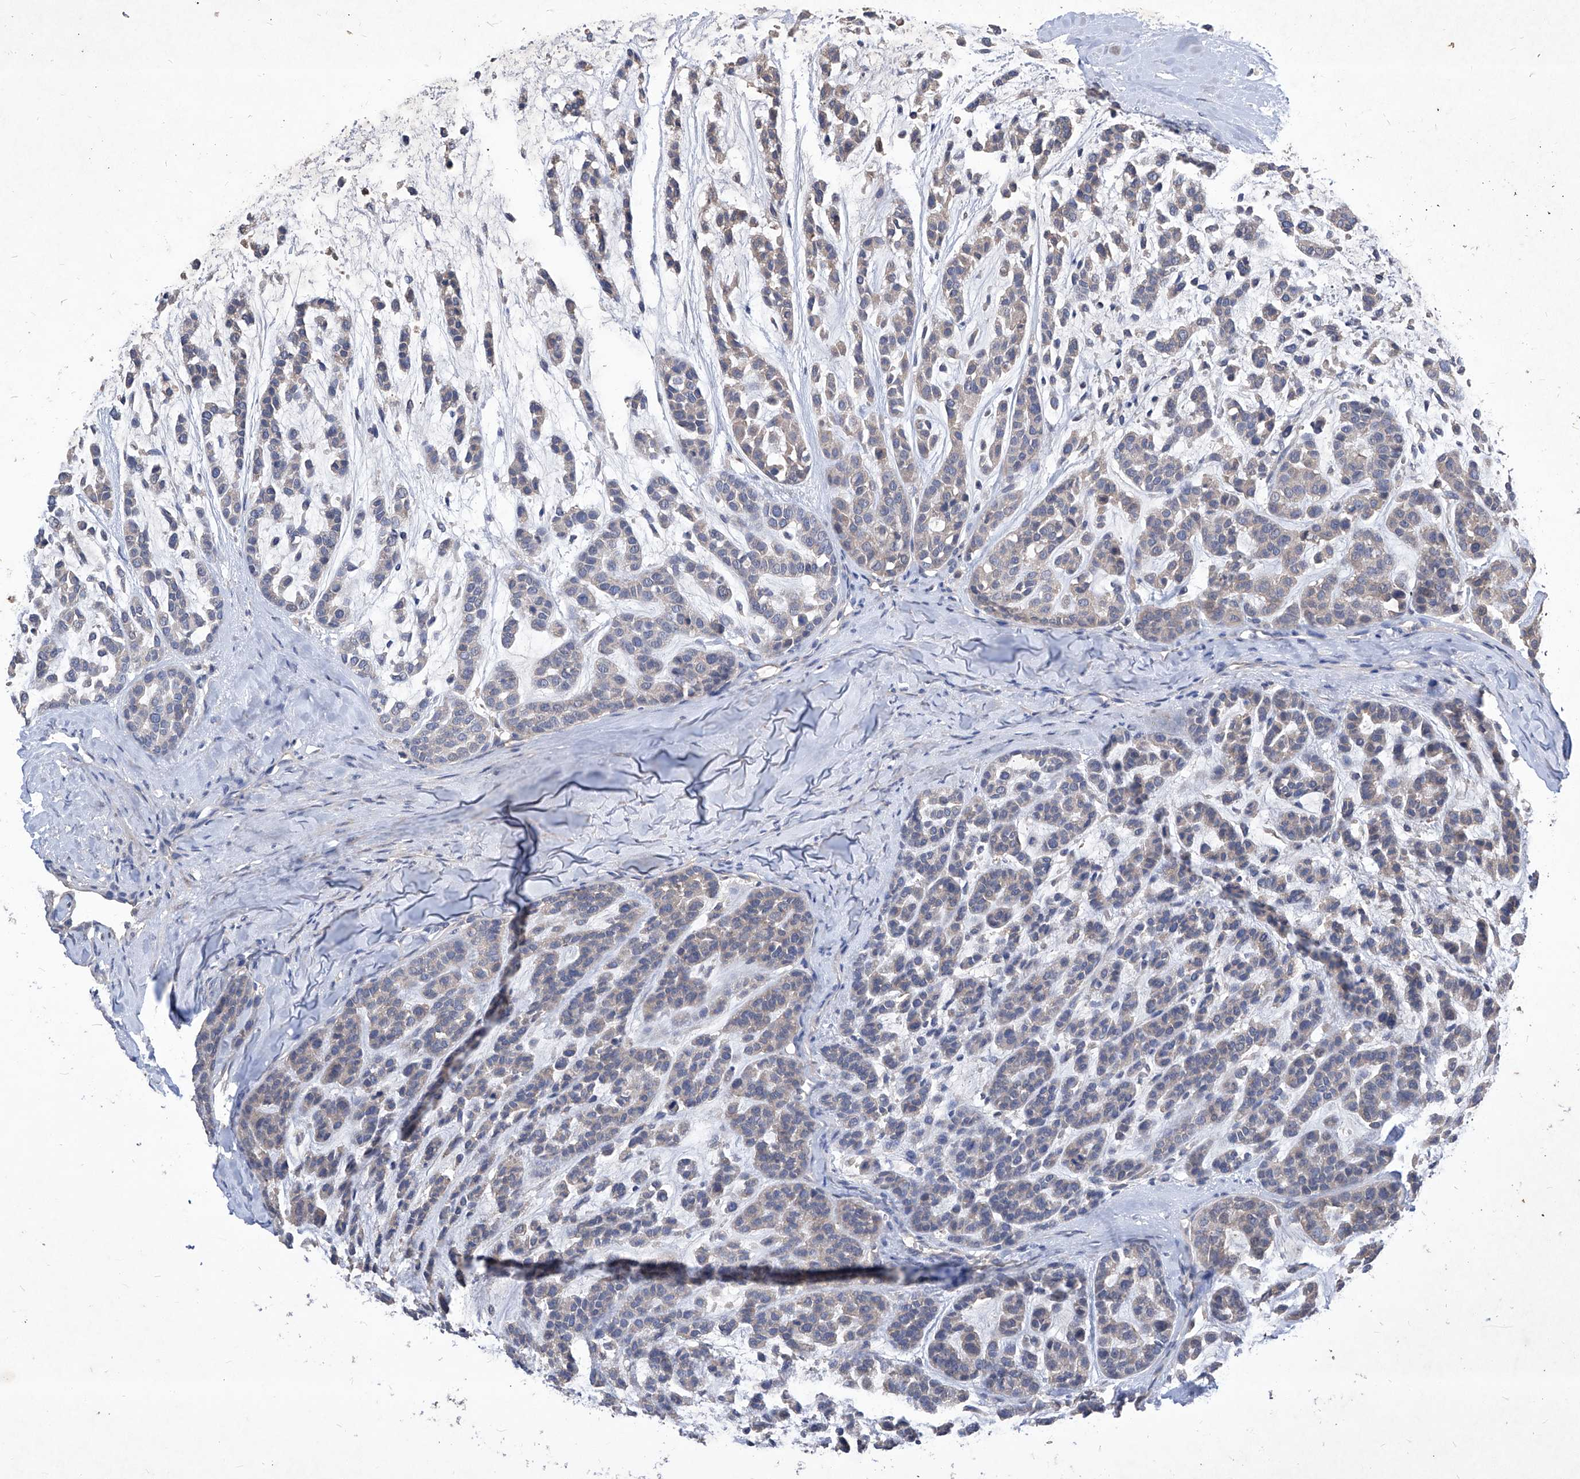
{"staining": {"intensity": "weak", "quantity": "<25%", "location": "cytoplasmic/membranous"}, "tissue": "head and neck cancer", "cell_type": "Tumor cells", "image_type": "cancer", "snomed": [{"axis": "morphology", "description": "Adenocarcinoma, NOS"}, {"axis": "morphology", "description": "Adenoma, NOS"}, {"axis": "topography", "description": "Head-Neck"}], "caption": "Immunohistochemistry of human head and neck cancer reveals no positivity in tumor cells. (DAB (3,3'-diaminobenzidine) immunohistochemistry (IHC), high magnification).", "gene": "SYNGR1", "patient": {"sex": "female", "age": 55}}